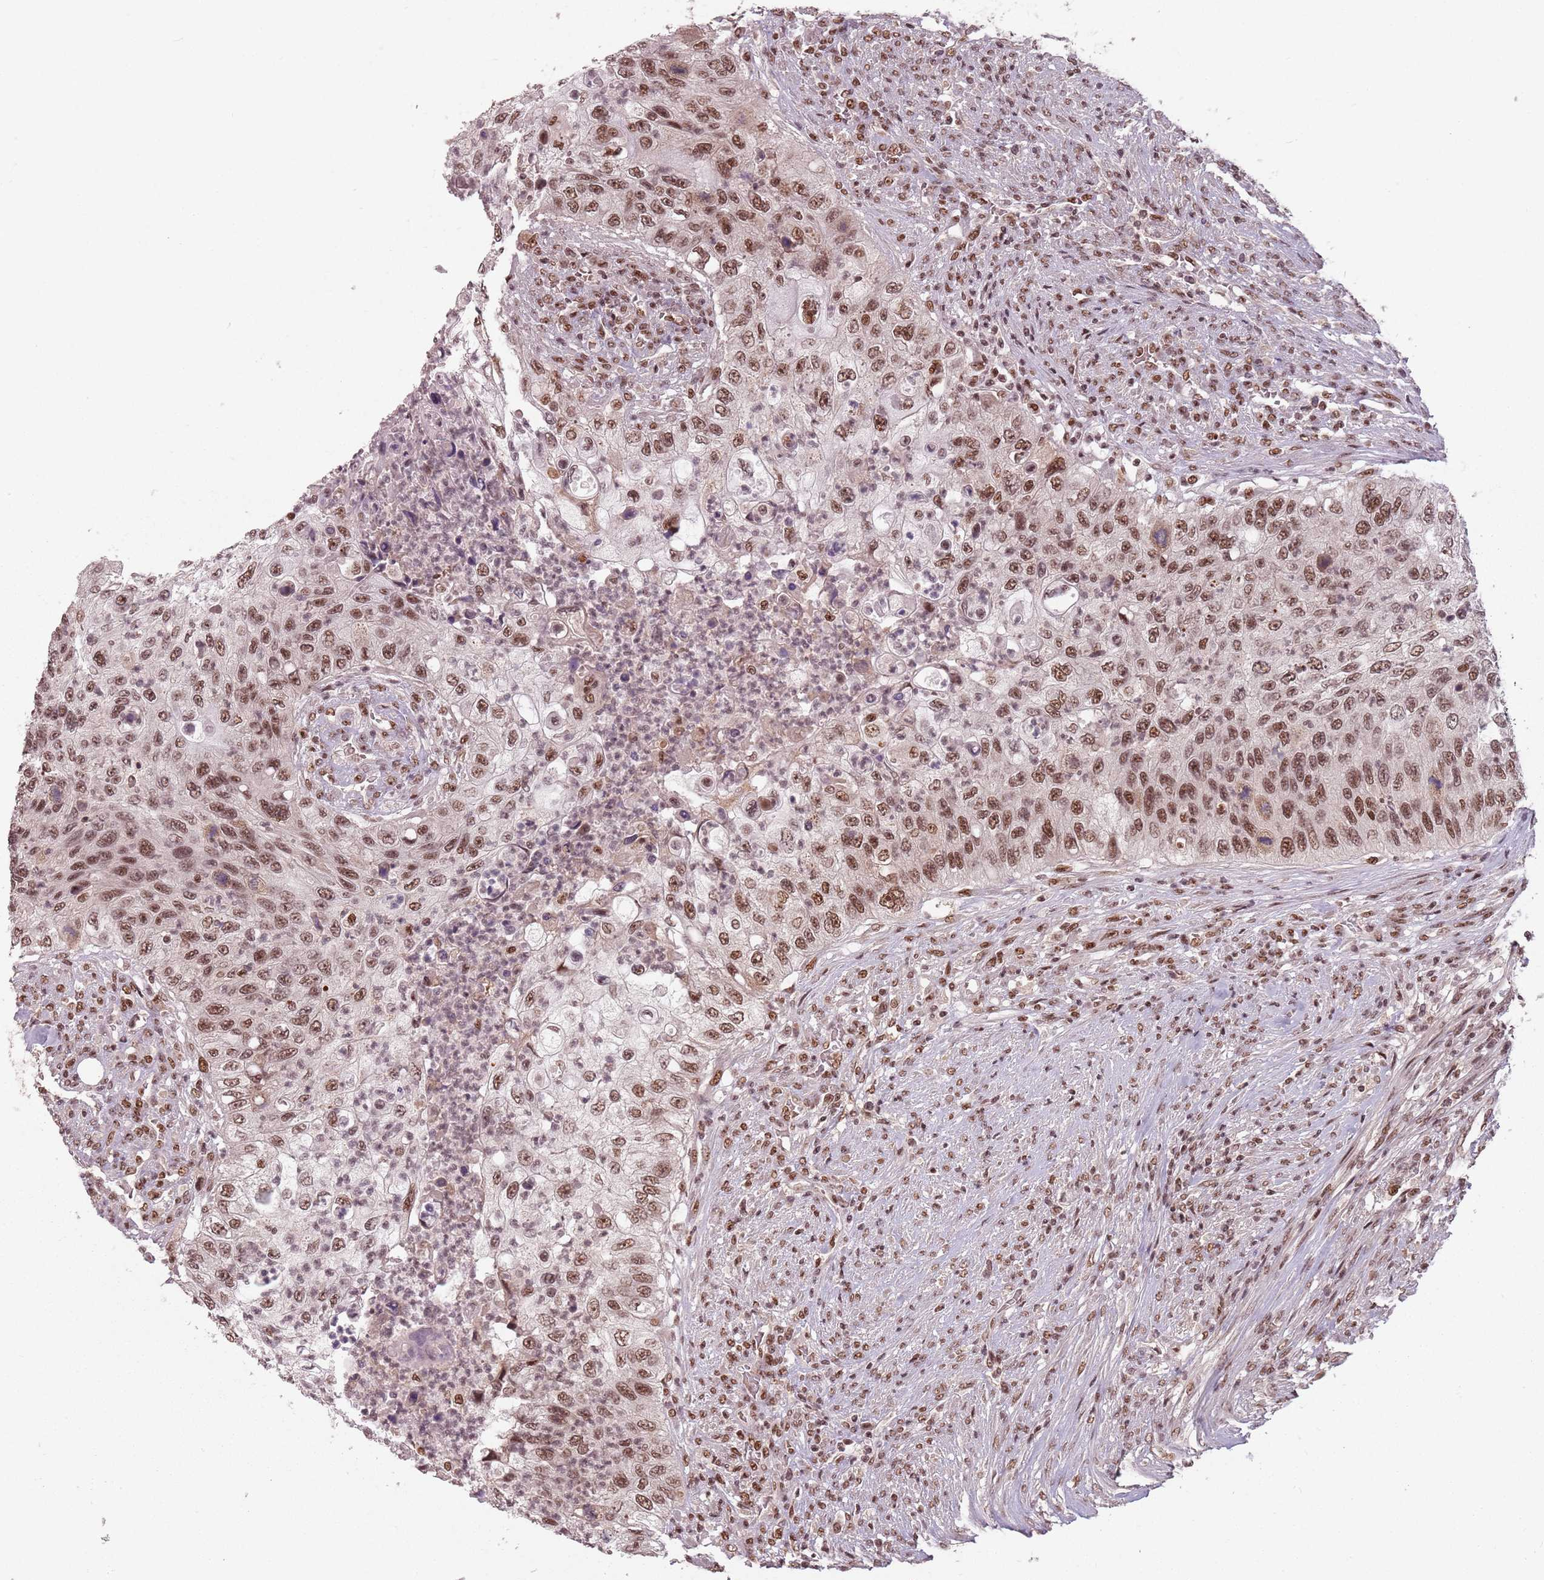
{"staining": {"intensity": "moderate", "quantity": ">75%", "location": "nuclear"}, "tissue": "urothelial cancer", "cell_type": "Tumor cells", "image_type": "cancer", "snomed": [{"axis": "morphology", "description": "Urothelial carcinoma, High grade"}, {"axis": "topography", "description": "Urinary bladder"}], "caption": "Protein expression by immunohistochemistry shows moderate nuclear positivity in about >75% of tumor cells in urothelial carcinoma (high-grade).", "gene": "NCBP1", "patient": {"sex": "female", "age": 60}}